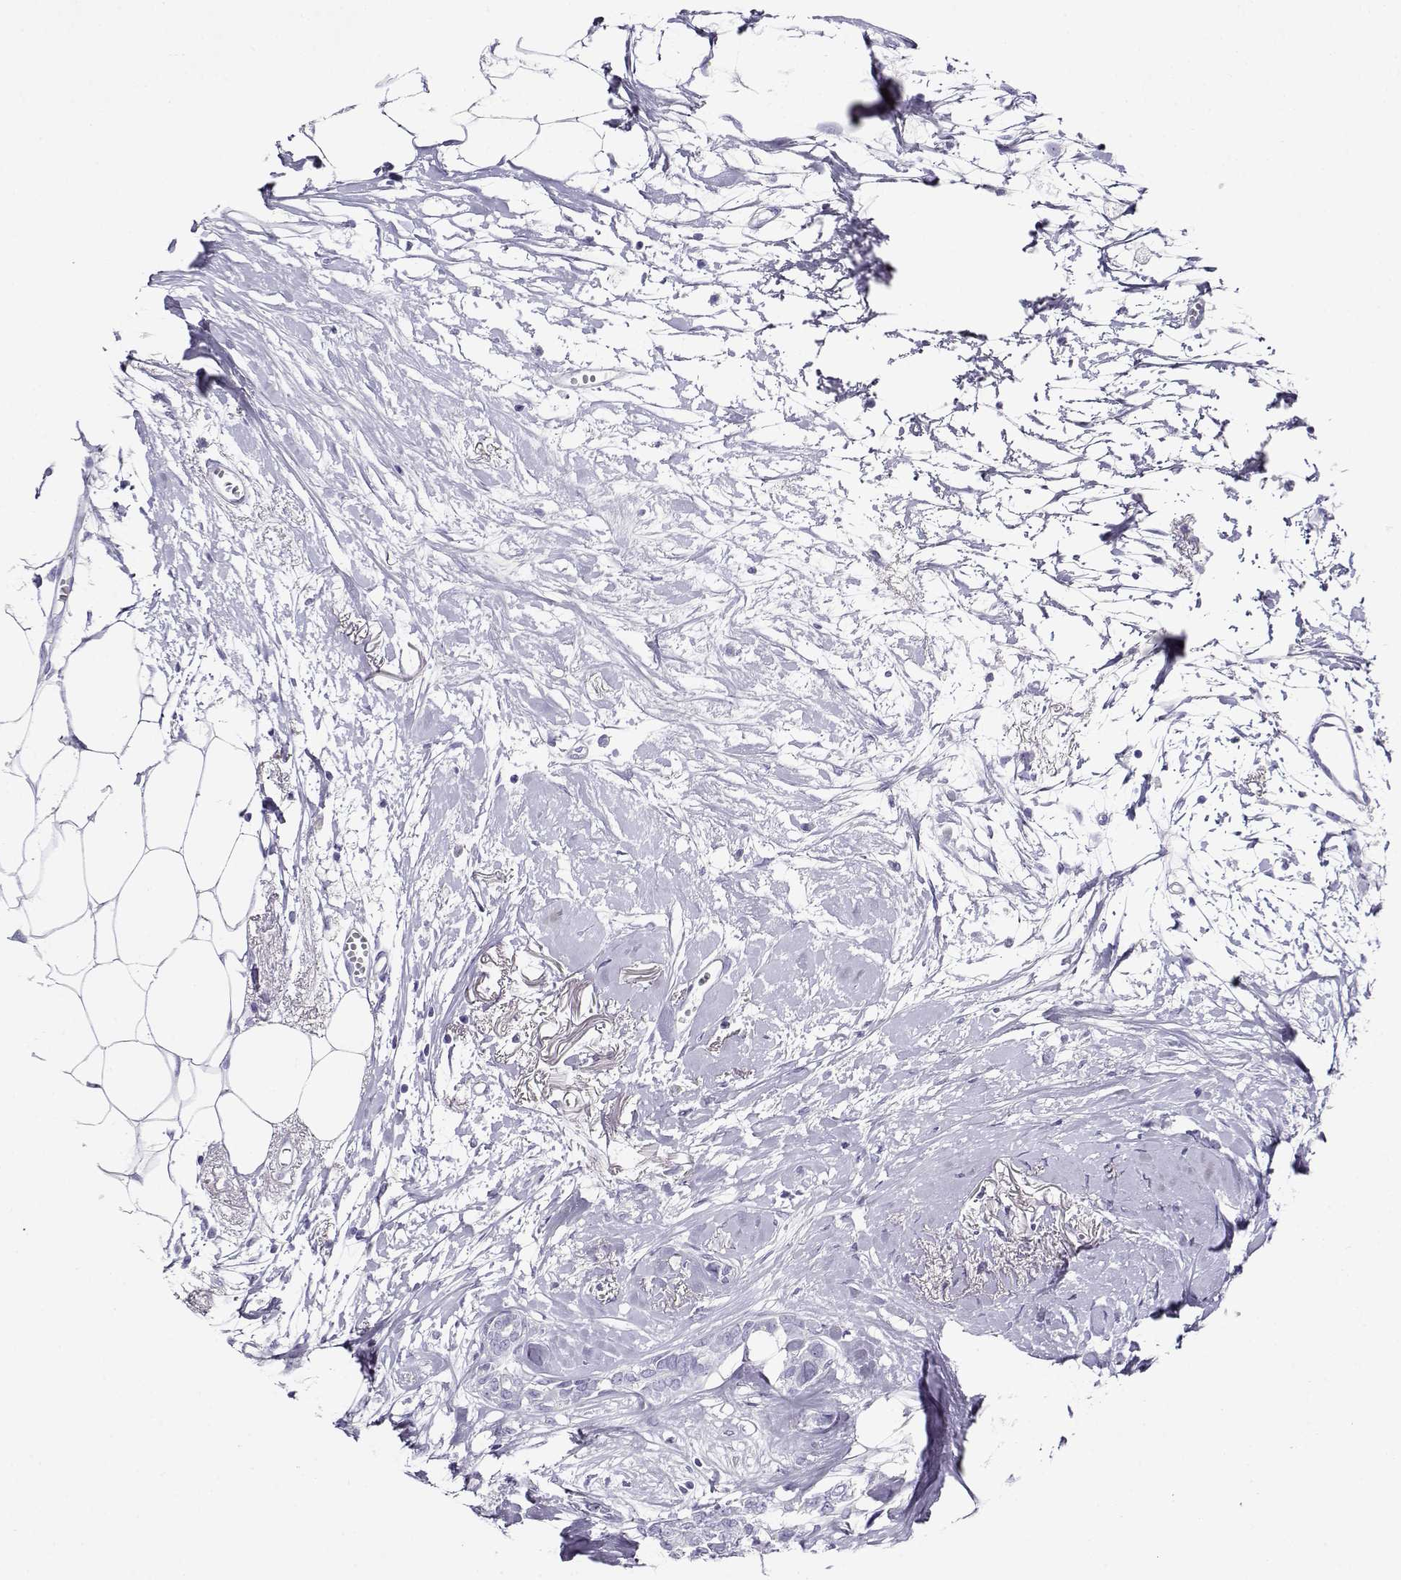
{"staining": {"intensity": "negative", "quantity": "none", "location": "none"}, "tissue": "breast cancer", "cell_type": "Tumor cells", "image_type": "cancer", "snomed": [{"axis": "morphology", "description": "Duct carcinoma"}, {"axis": "topography", "description": "Breast"}], "caption": "Tumor cells are negative for brown protein staining in infiltrating ductal carcinoma (breast).", "gene": "CABS1", "patient": {"sex": "female", "age": 40}}